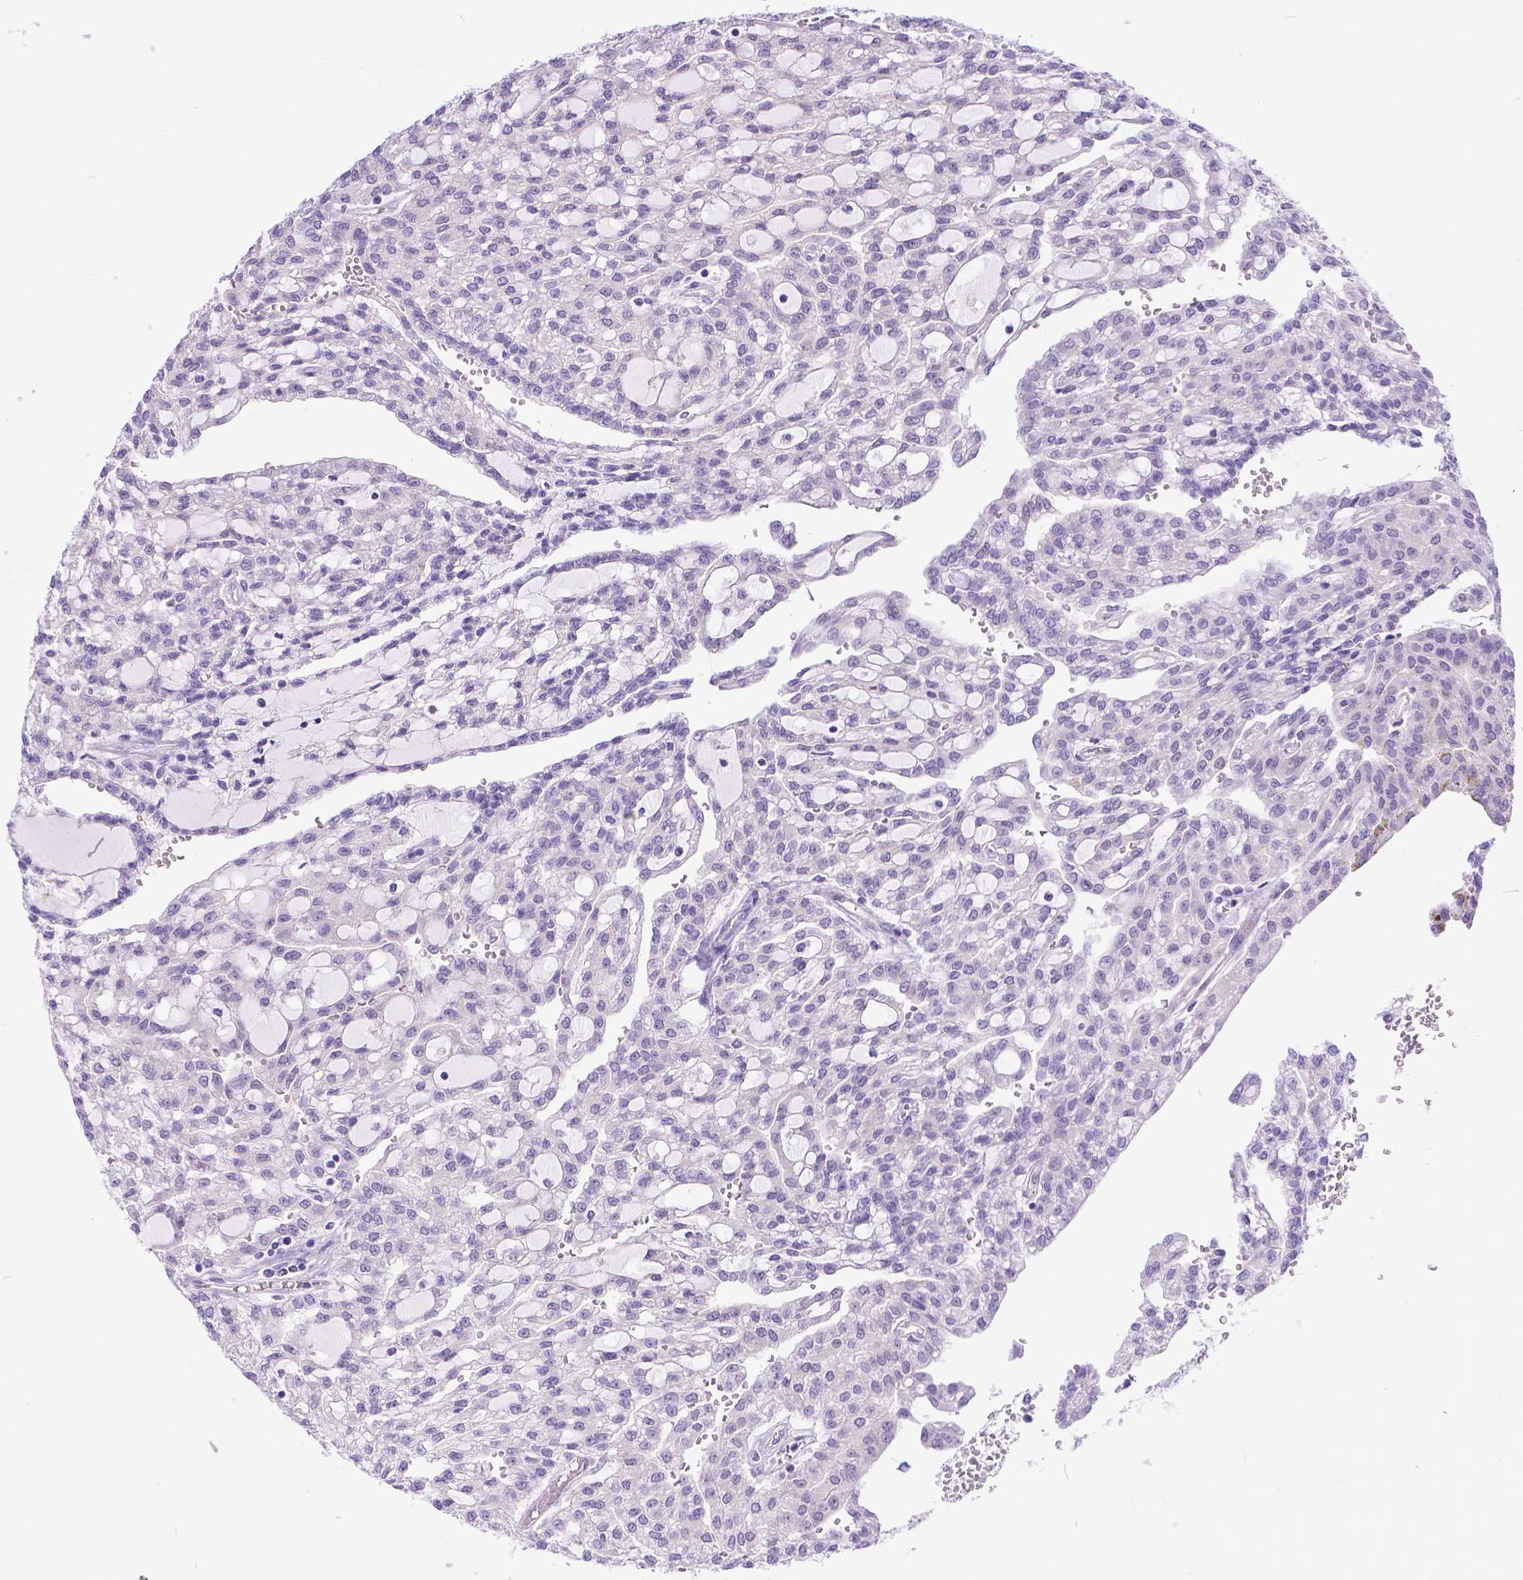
{"staining": {"intensity": "negative", "quantity": "none", "location": "none"}, "tissue": "renal cancer", "cell_type": "Tumor cells", "image_type": "cancer", "snomed": [{"axis": "morphology", "description": "Adenocarcinoma, NOS"}, {"axis": "topography", "description": "Kidney"}], "caption": "A high-resolution histopathology image shows immunohistochemistry (IHC) staining of adenocarcinoma (renal), which displays no significant expression in tumor cells. (DAB IHC, high magnification).", "gene": "TTLL6", "patient": {"sex": "male", "age": 63}}